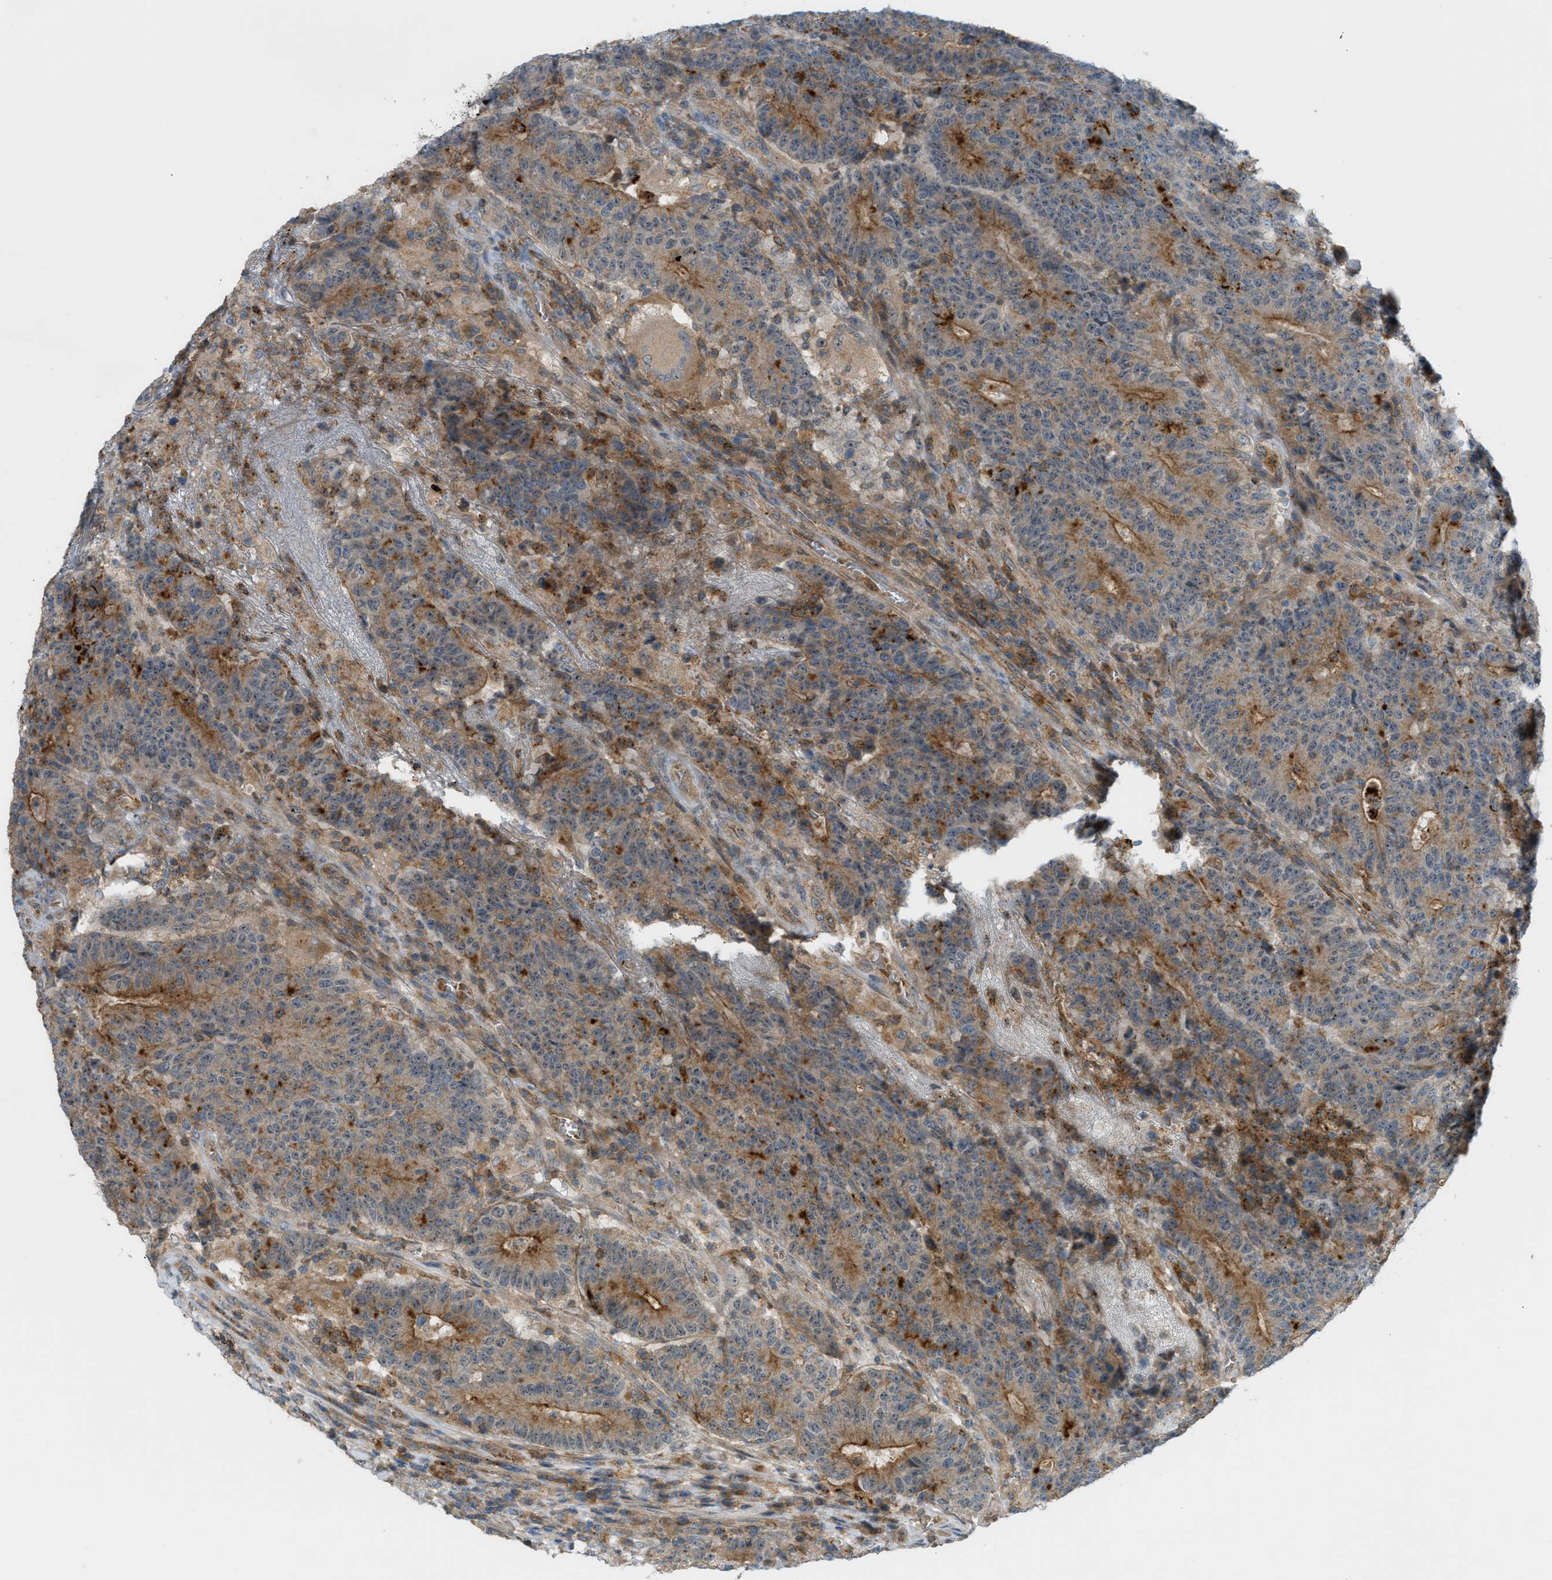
{"staining": {"intensity": "moderate", "quantity": ">75%", "location": "cytoplasmic/membranous"}, "tissue": "colorectal cancer", "cell_type": "Tumor cells", "image_type": "cancer", "snomed": [{"axis": "morphology", "description": "Normal tissue, NOS"}, {"axis": "morphology", "description": "Adenocarcinoma, NOS"}, {"axis": "topography", "description": "Colon"}], "caption": "Tumor cells show medium levels of moderate cytoplasmic/membranous expression in approximately >75% of cells in colorectal adenocarcinoma. (brown staining indicates protein expression, while blue staining denotes nuclei).", "gene": "GRK6", "patient": {"sex": "female", "age": 75}}